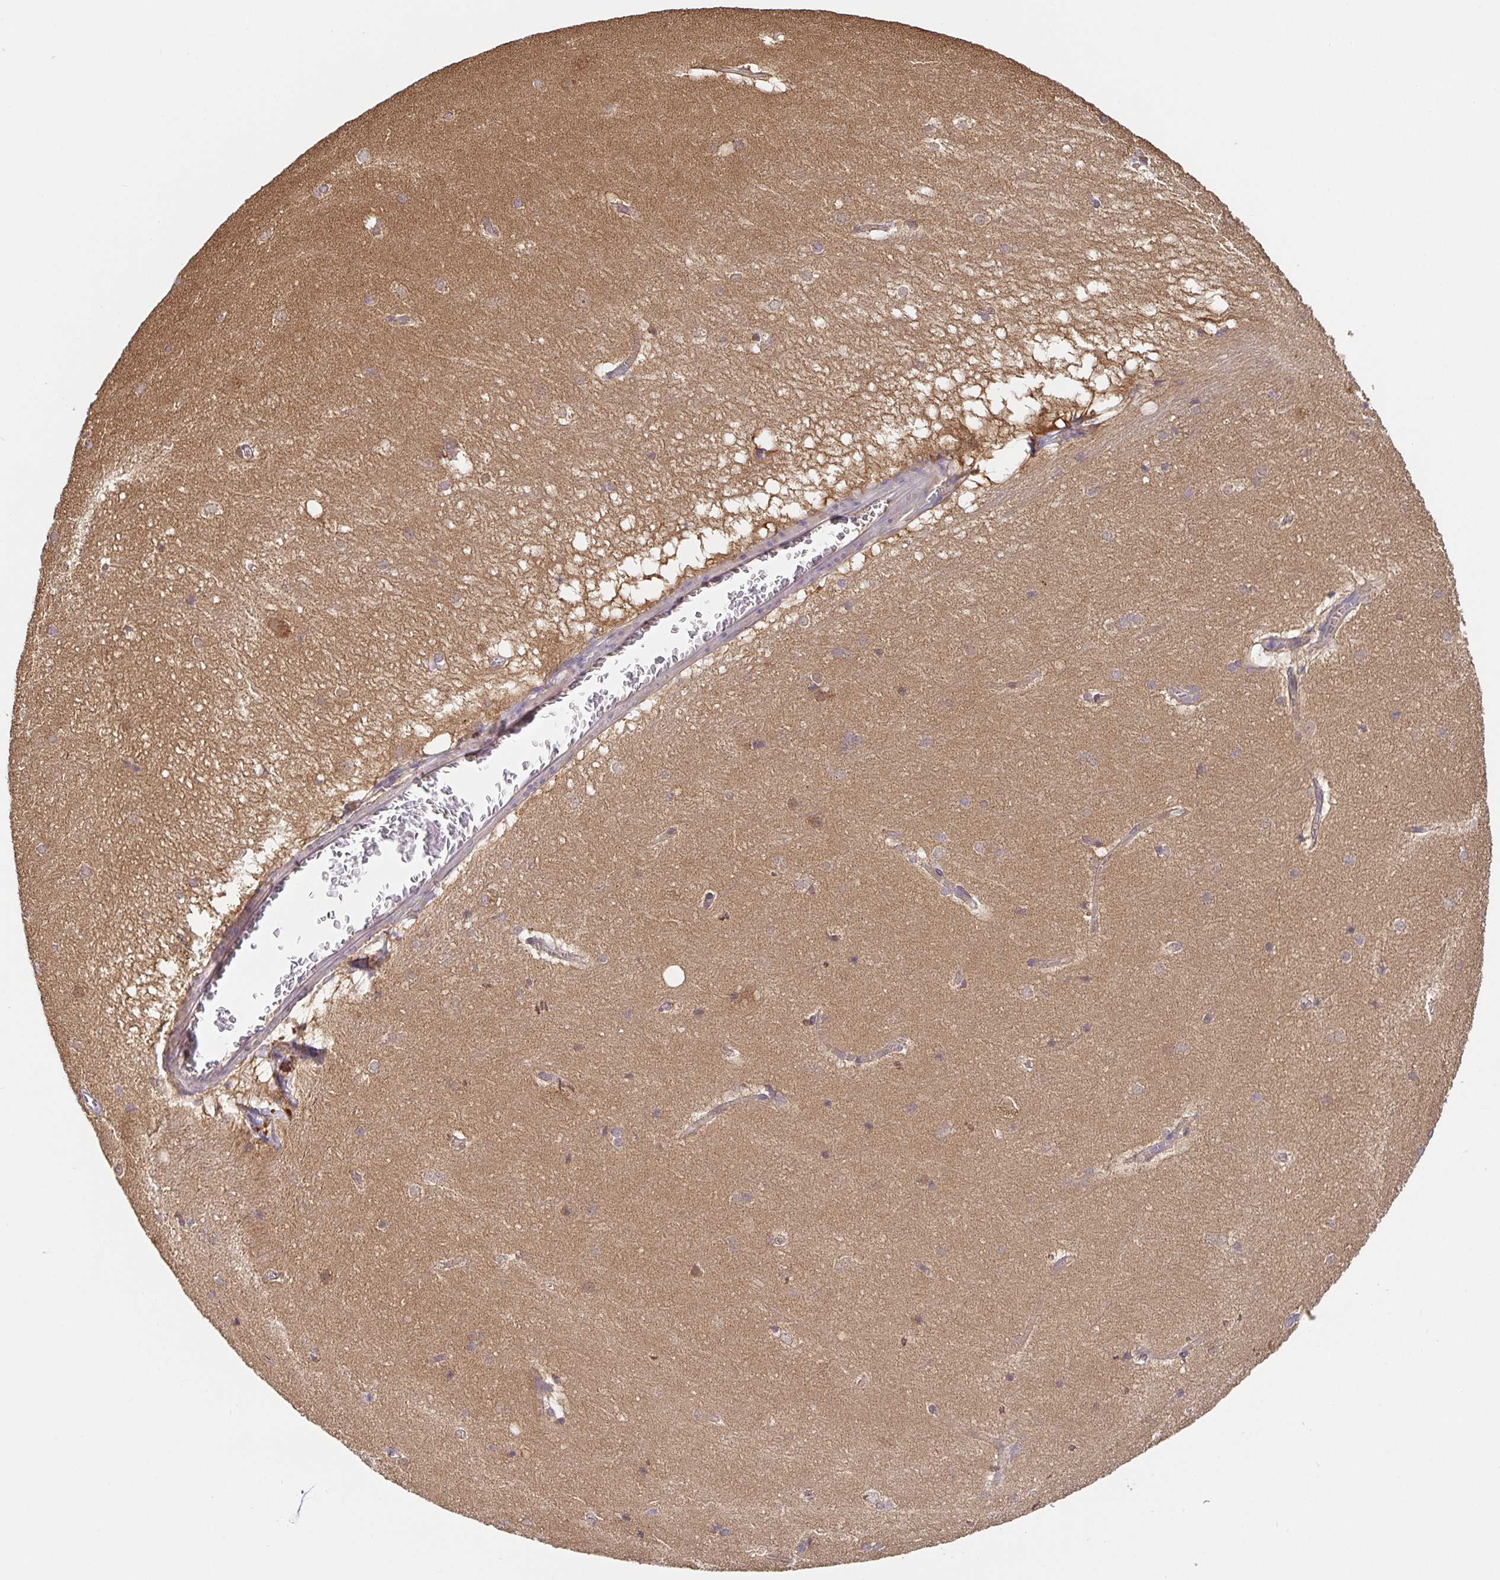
{"staining": {"intensity": "moderate", "quantity": "<25%", "location": "cytoplasmic/membranous"}, "tissue": "hippocampus", "cell_type": "Glial cells", "image_type": "normal", "snomed": [{"axis": "morphology", "description": "Normal tissue, NOS"}, {"axis": "topography", "description": "Cerebral cortex"}, {"axis": "topography", "description": "Hippocampus"}], "caption": "Hippocampus stained with immunohistochemistry reveals moderate cytoplasmic/membranous staining in approximately <25% of glial cells.", "gene": "HAGH", "patient": {"sex": "female", "age": 19}}